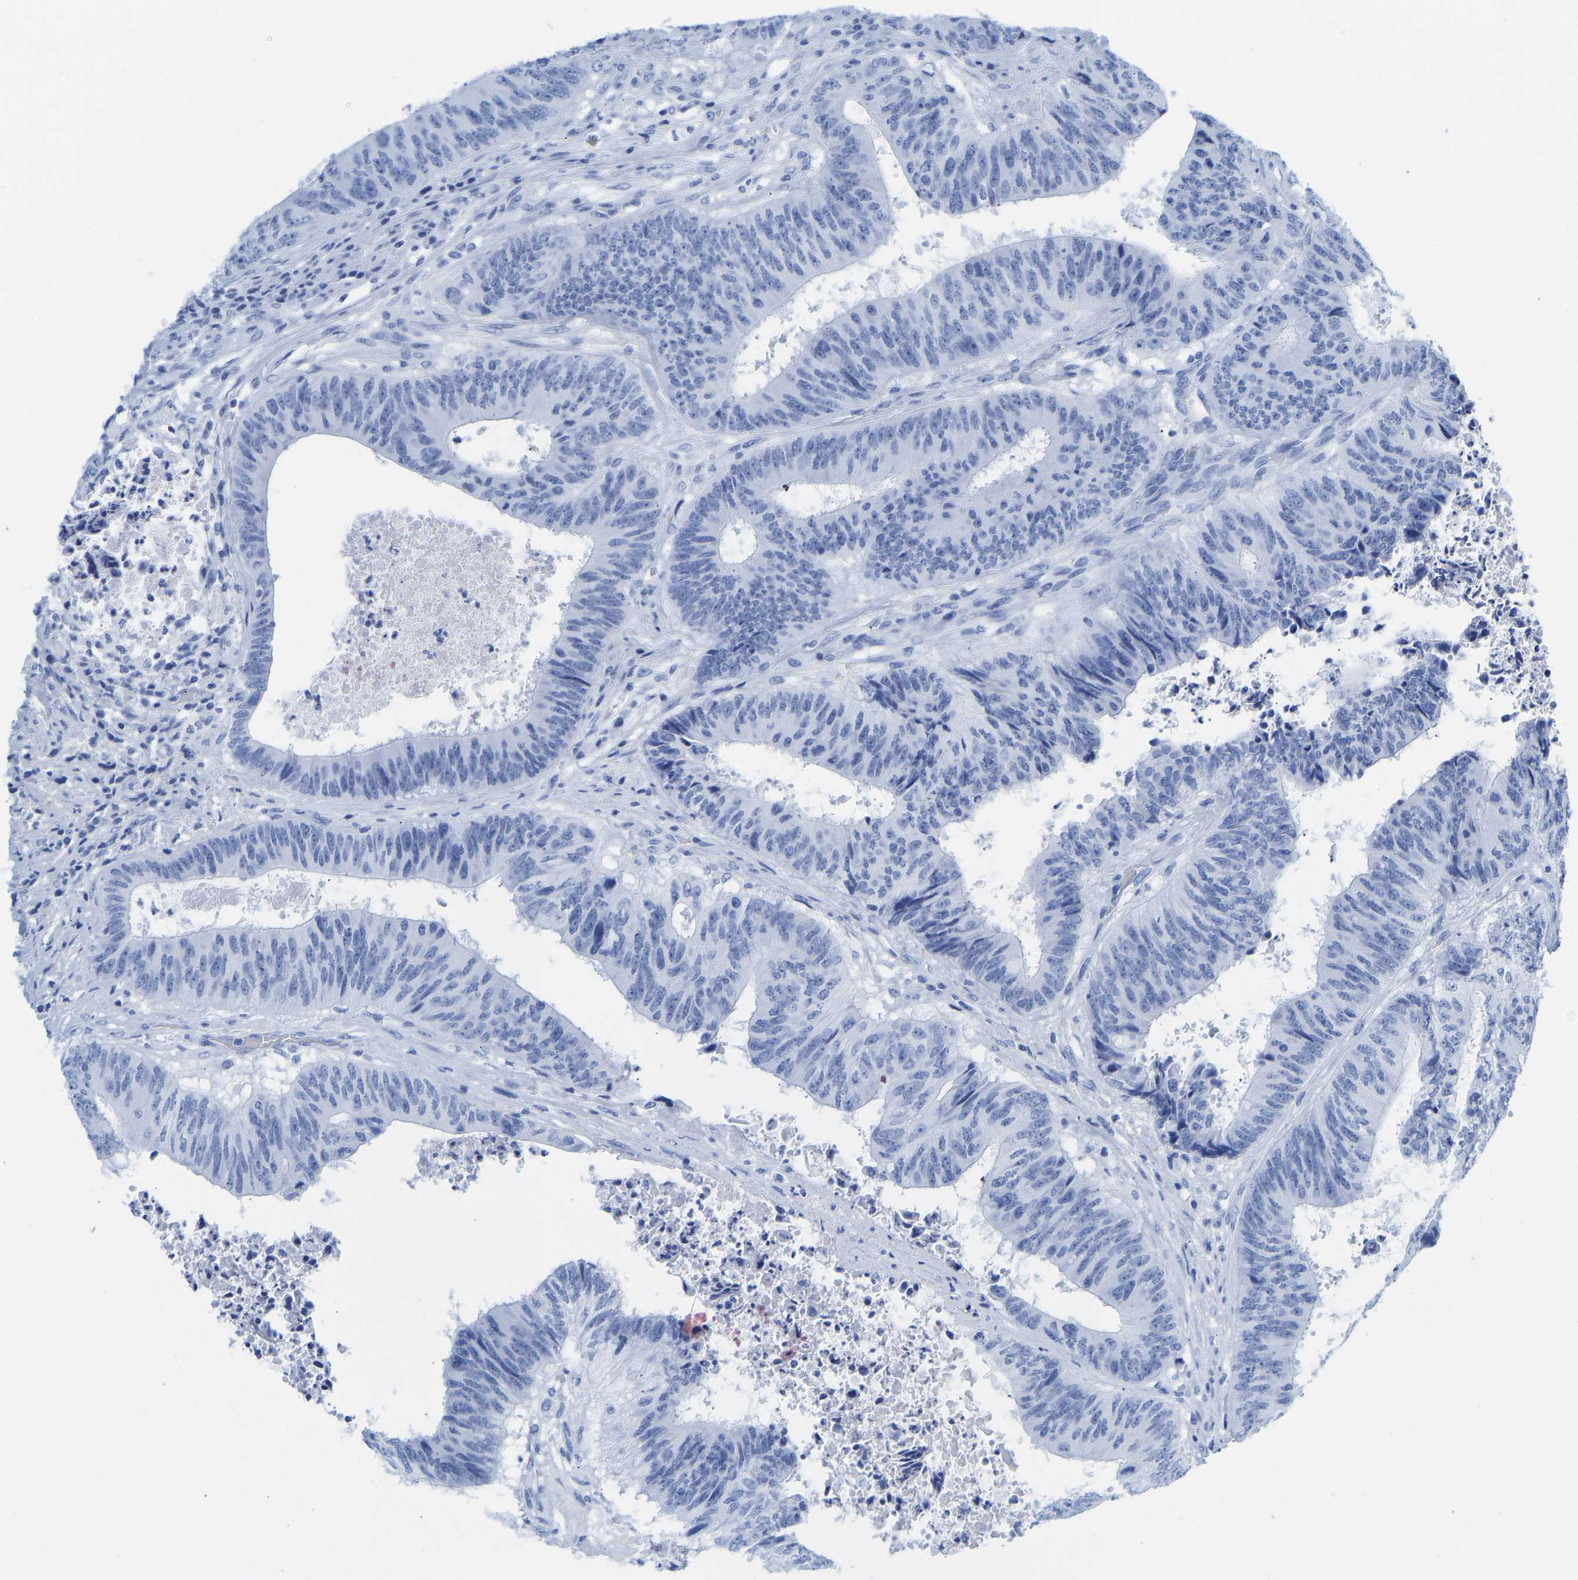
{"staining": {"intensity": "negative", "quantity": "none", "location": "none"}, "tissue": "colorectal cancer", "cell_type": "Tumor cells", "image_type": "cancer", "snomed": [{"axis": "morphology", "description": "Adenocarcinoma, NOS"}, {"axis": "topography", "description": "Rectum"}], "caption": "High magnification brightfield microscopy of colorectal cancer stained with DAB (3,3'-diaminobenzidine) (brown) and counterstained with hematoxylin (blue): tumor cells show no significant staining. (Immunohistochemistry, brightfield microscopy, high magnification).", "gene": "ELMO2", "patient": {"sex": "male", "age": 72}}